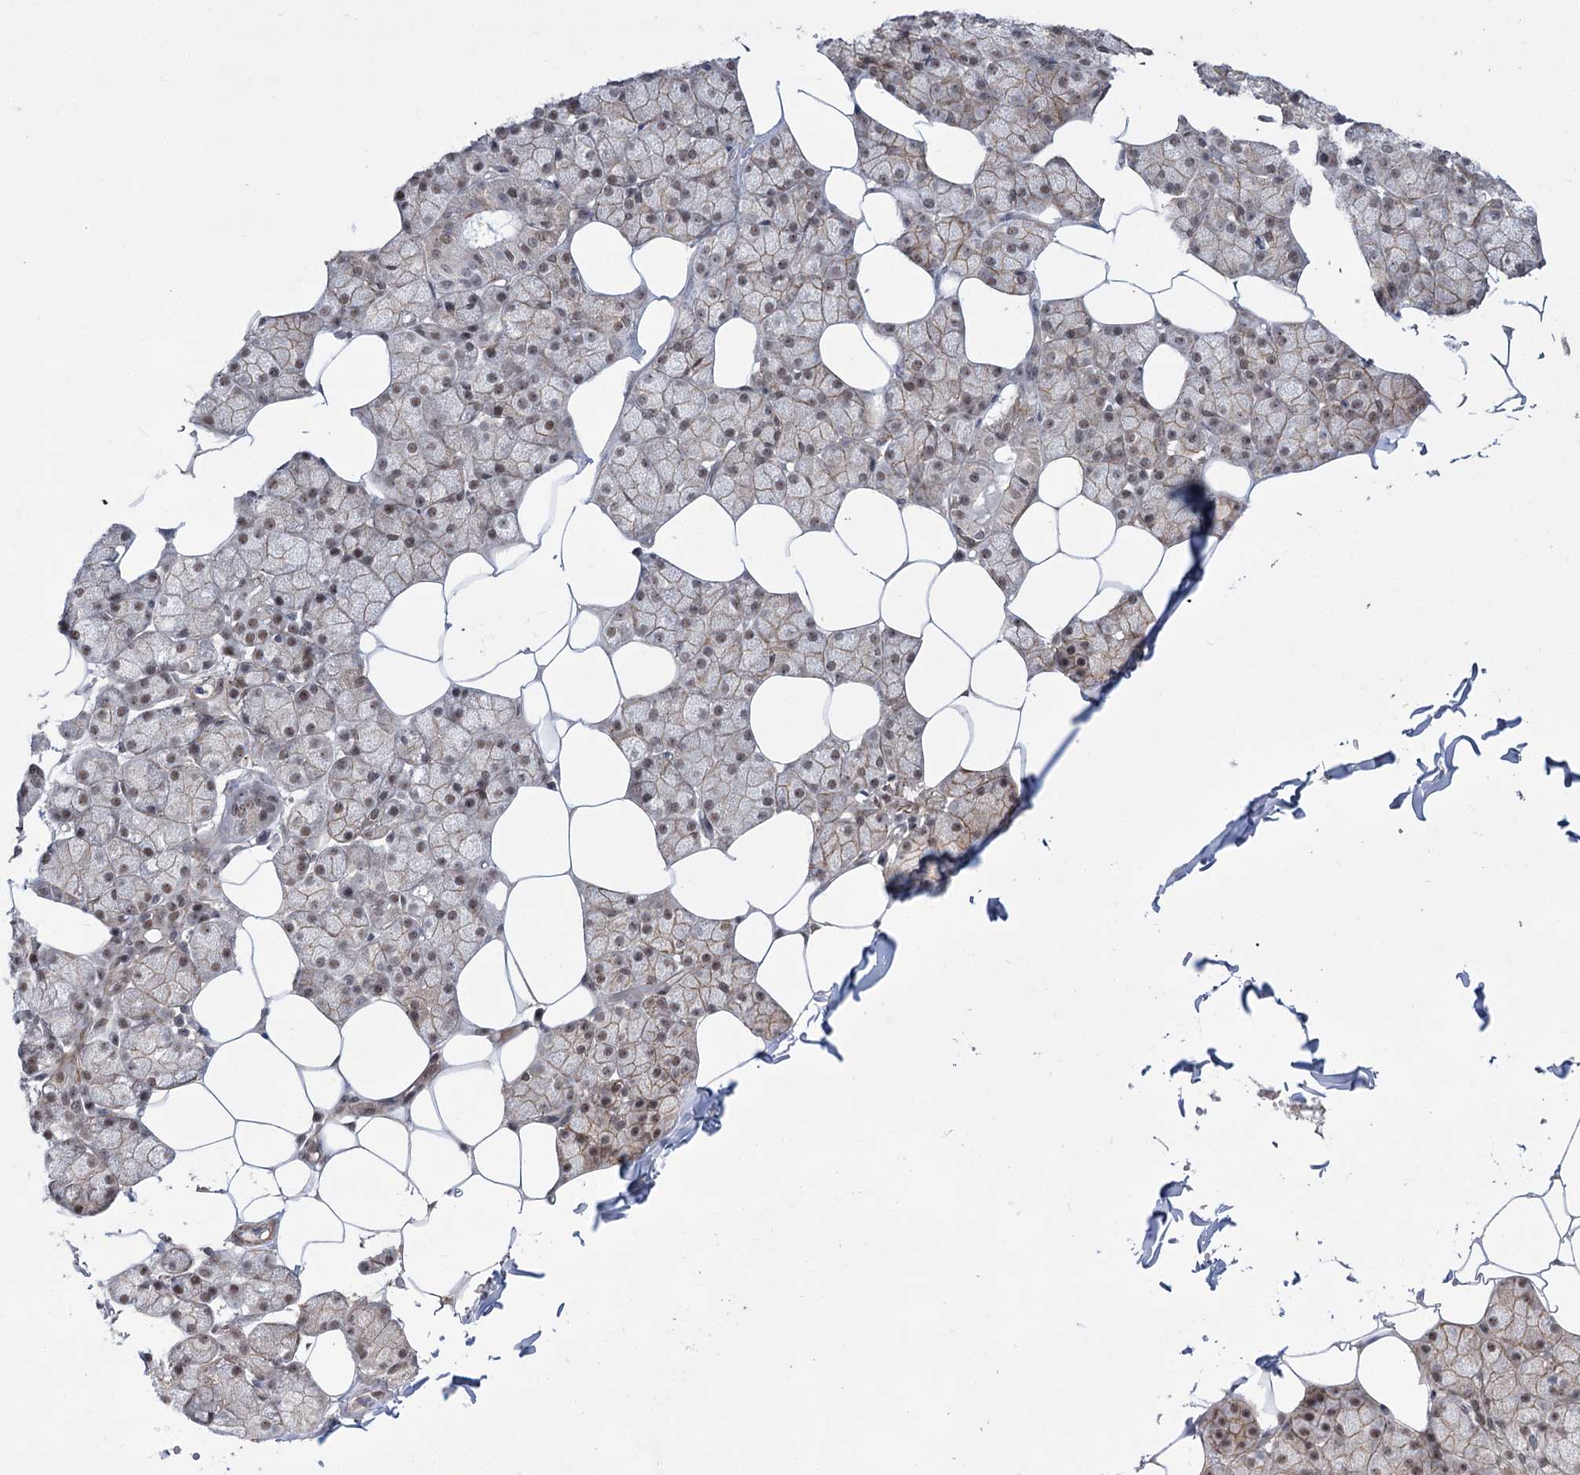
{"staining": {"intensity": "moderate", "quantity": "25%-75%", "location": "nuclear"}, "tissue": "salivary gland", "cell_type": "Glandular cells", "image_type": "normal", "snomed": [{"axis": "morphology", "description": "Normal tissue, NOS"}, {"axis": "topography", "description": "Salivary gland"}], "caption": "A histopathology image of salivary gland stained for a protein displays moderate nuclear brown staining in glandular cells.", "gene": "ZSCAN23", "patient": {"sex": "male", "age": 62}}